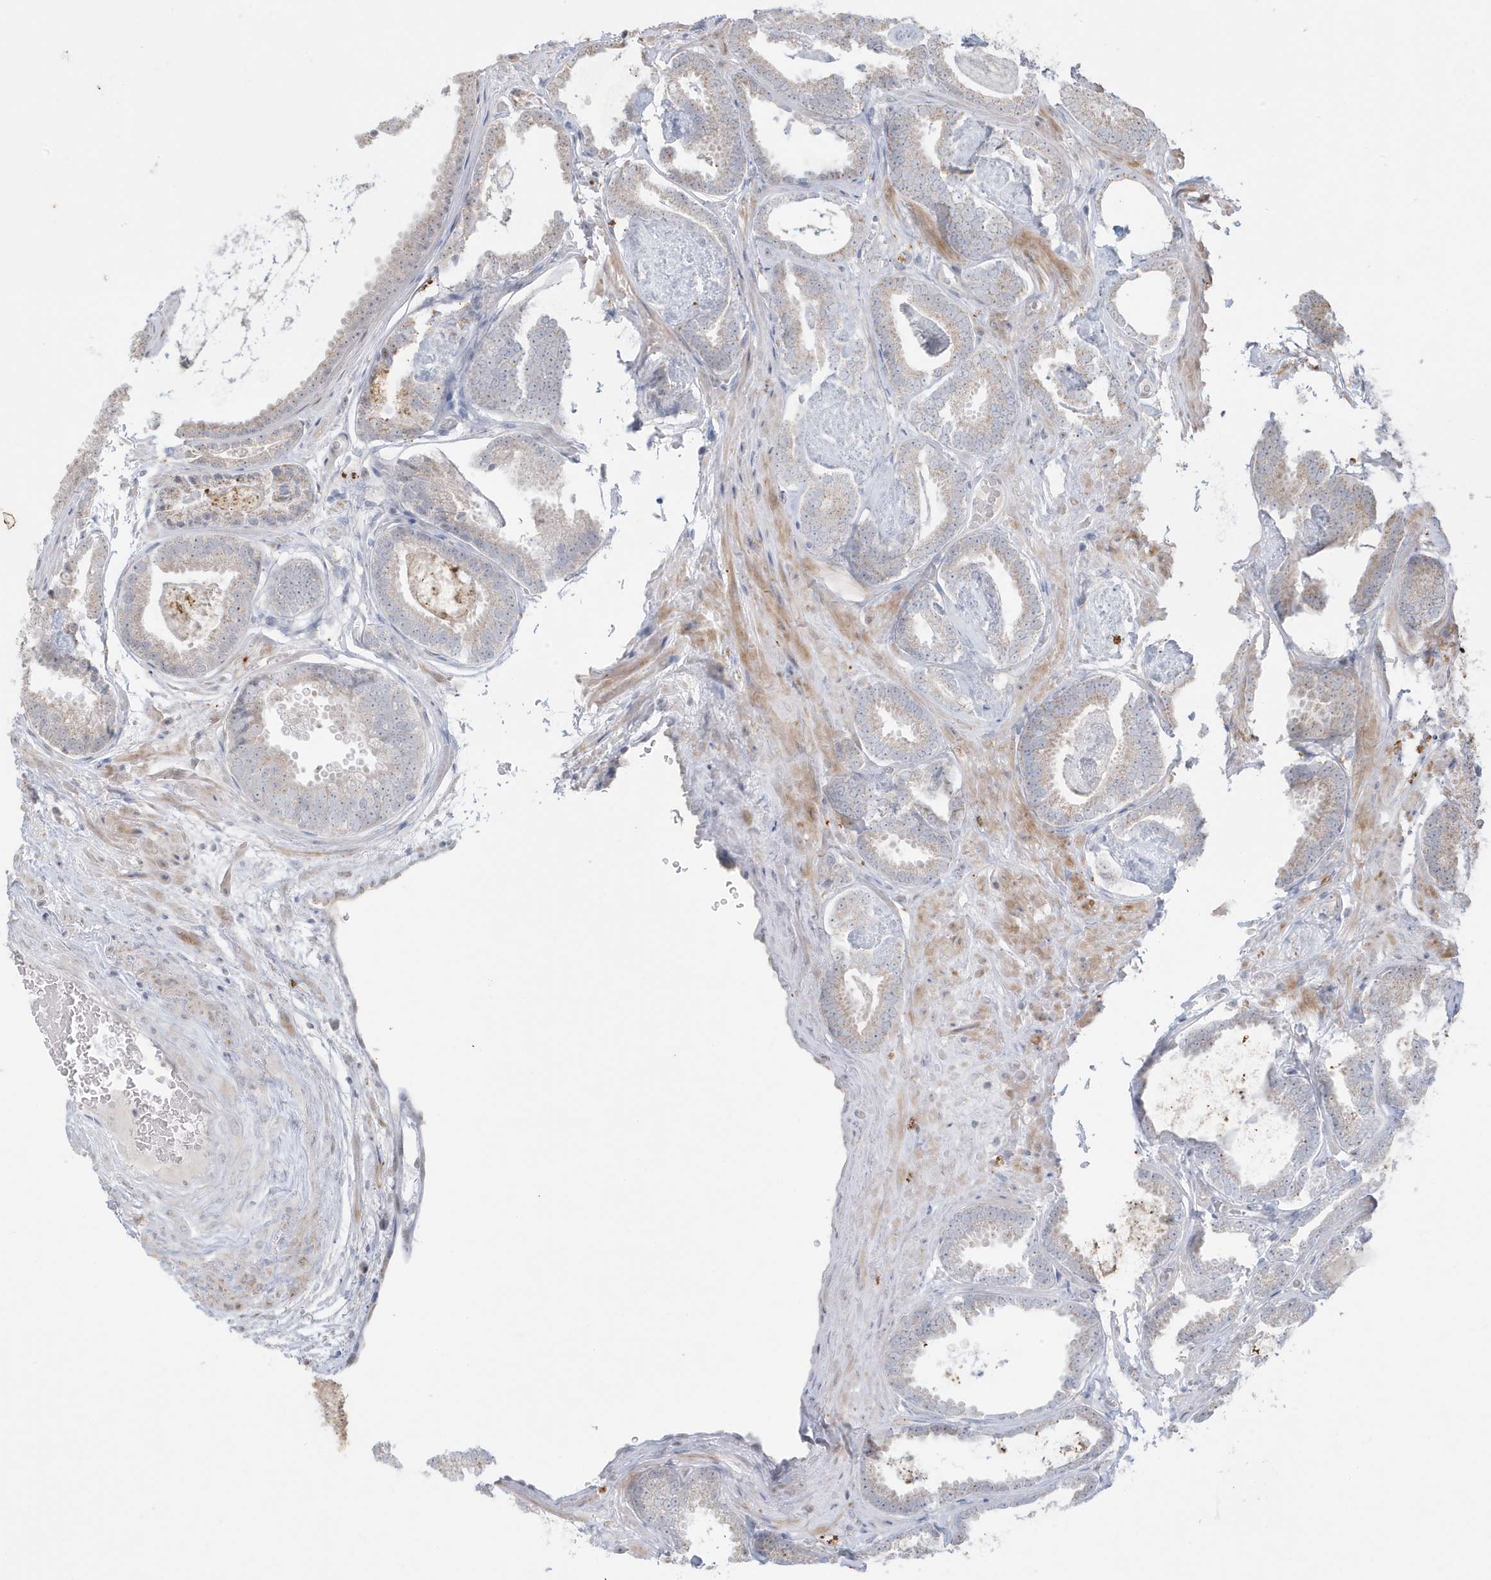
{"staining": {"intensity": "weak", "quantity": "<25%", "location": "cytoplasmic/membranous"}, "tissue": "prostate cancer", "cell_type": "Tumor cells", "image_type": "cancer", "snomed": [{"axis": "morphology", "description": "Adenocarcinoma, Low grade"}, {"axis": "topography", "description": "Prostate"}], "caption": "IHC micrograph of prostate cancer stained for a protein (brown), which reveals no expression in tumor cells.", "gene": "FNDC1", "patient": {"sex": "male", "age": 71}}